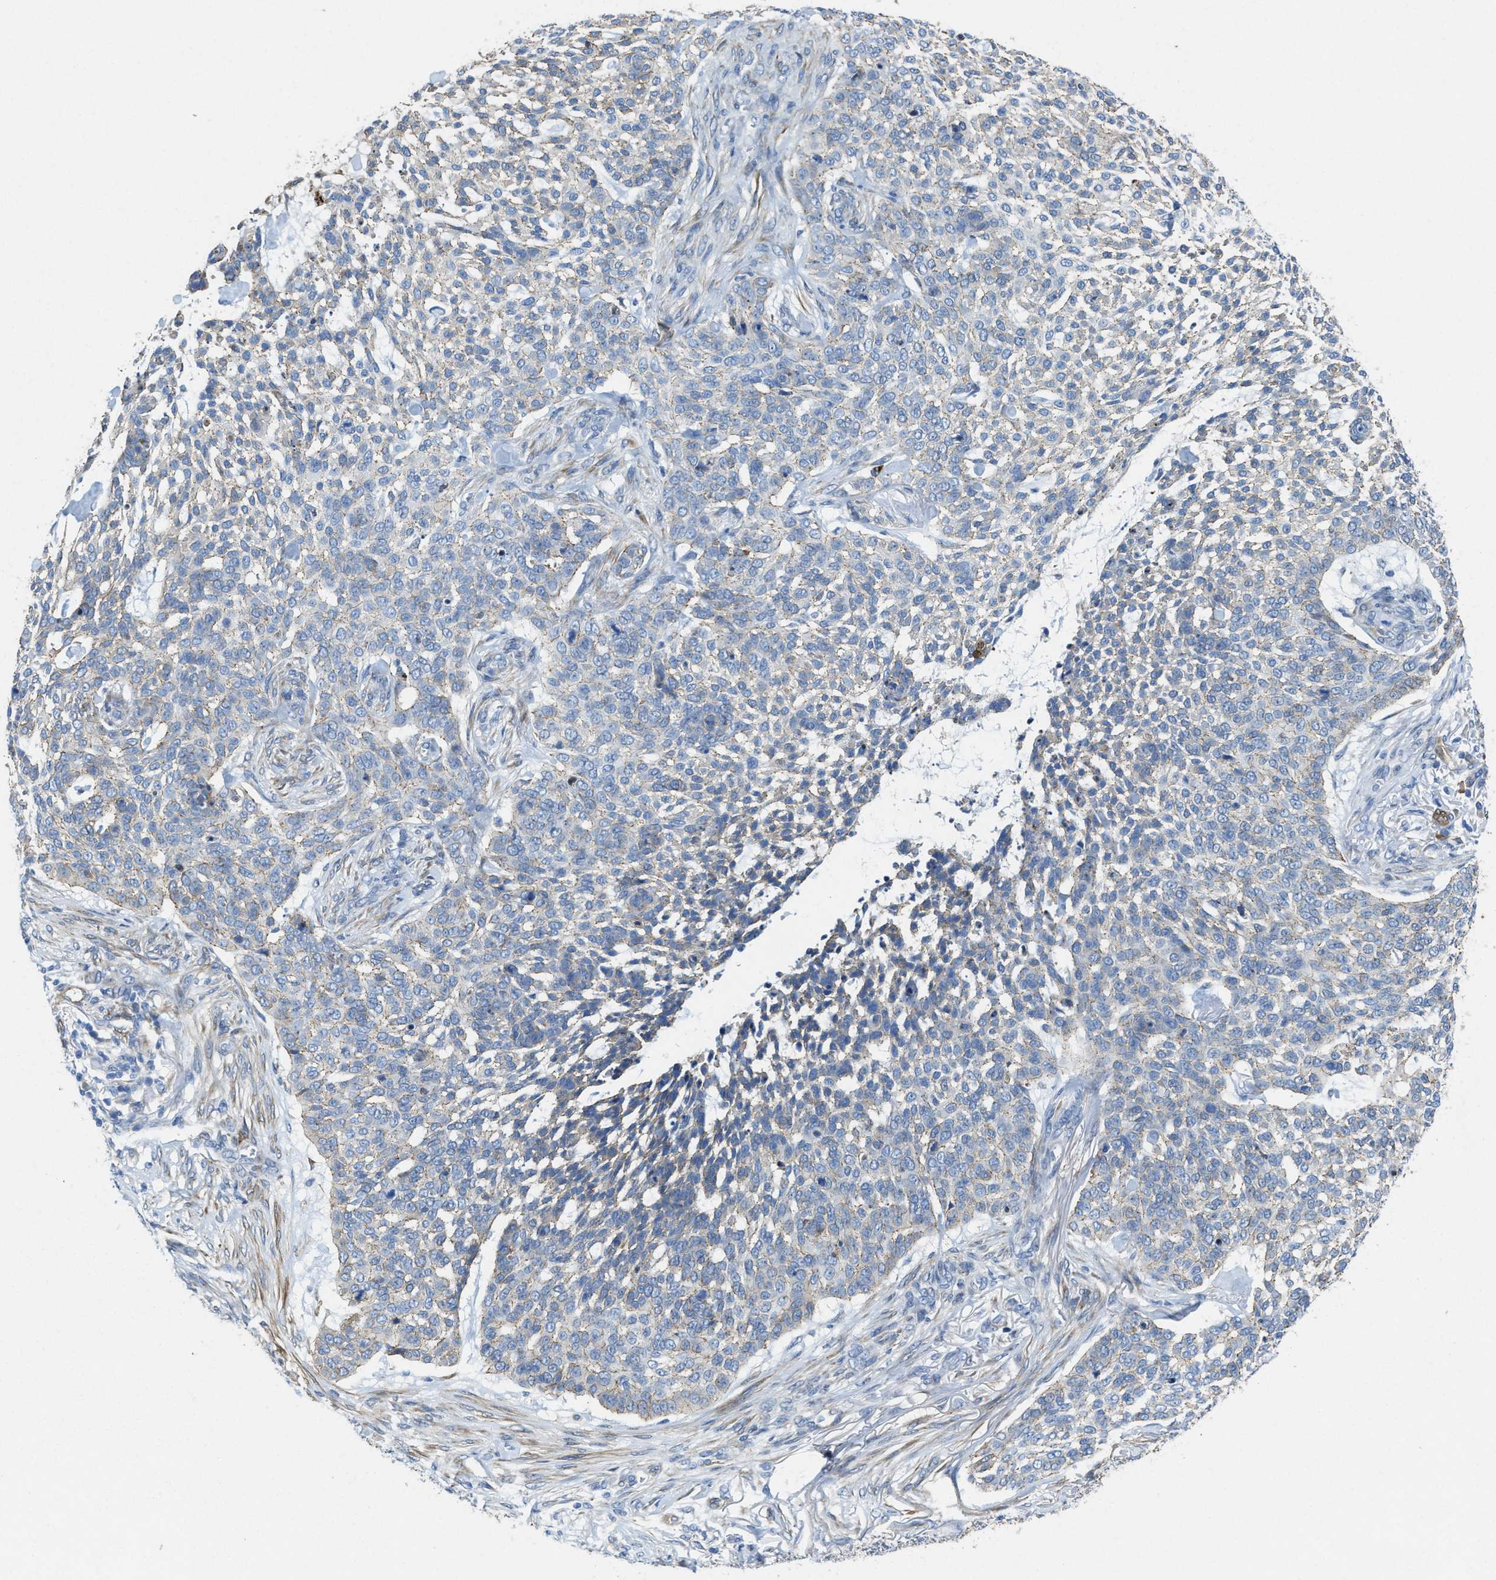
{"staining": {"intensity": "weak", "quantity": "<25%", "location": "cytoplasmic/membranous"}, "tissue": "skin cancer", "cell_type": "Tumor cells", "image_type": "cancer", "snomed": [{"axis": "morphology", "description": "Basal cell carcinoma"}, {"axis": "topography", "description": "Skin"}], "caption": "Immunohistochemistry (IHC) of human skin cancer (basal cell carcinoma) exhibits no staining in tumor cells.", "gene": "ASS1", "patient": {"sex": "female", "age": 64}}